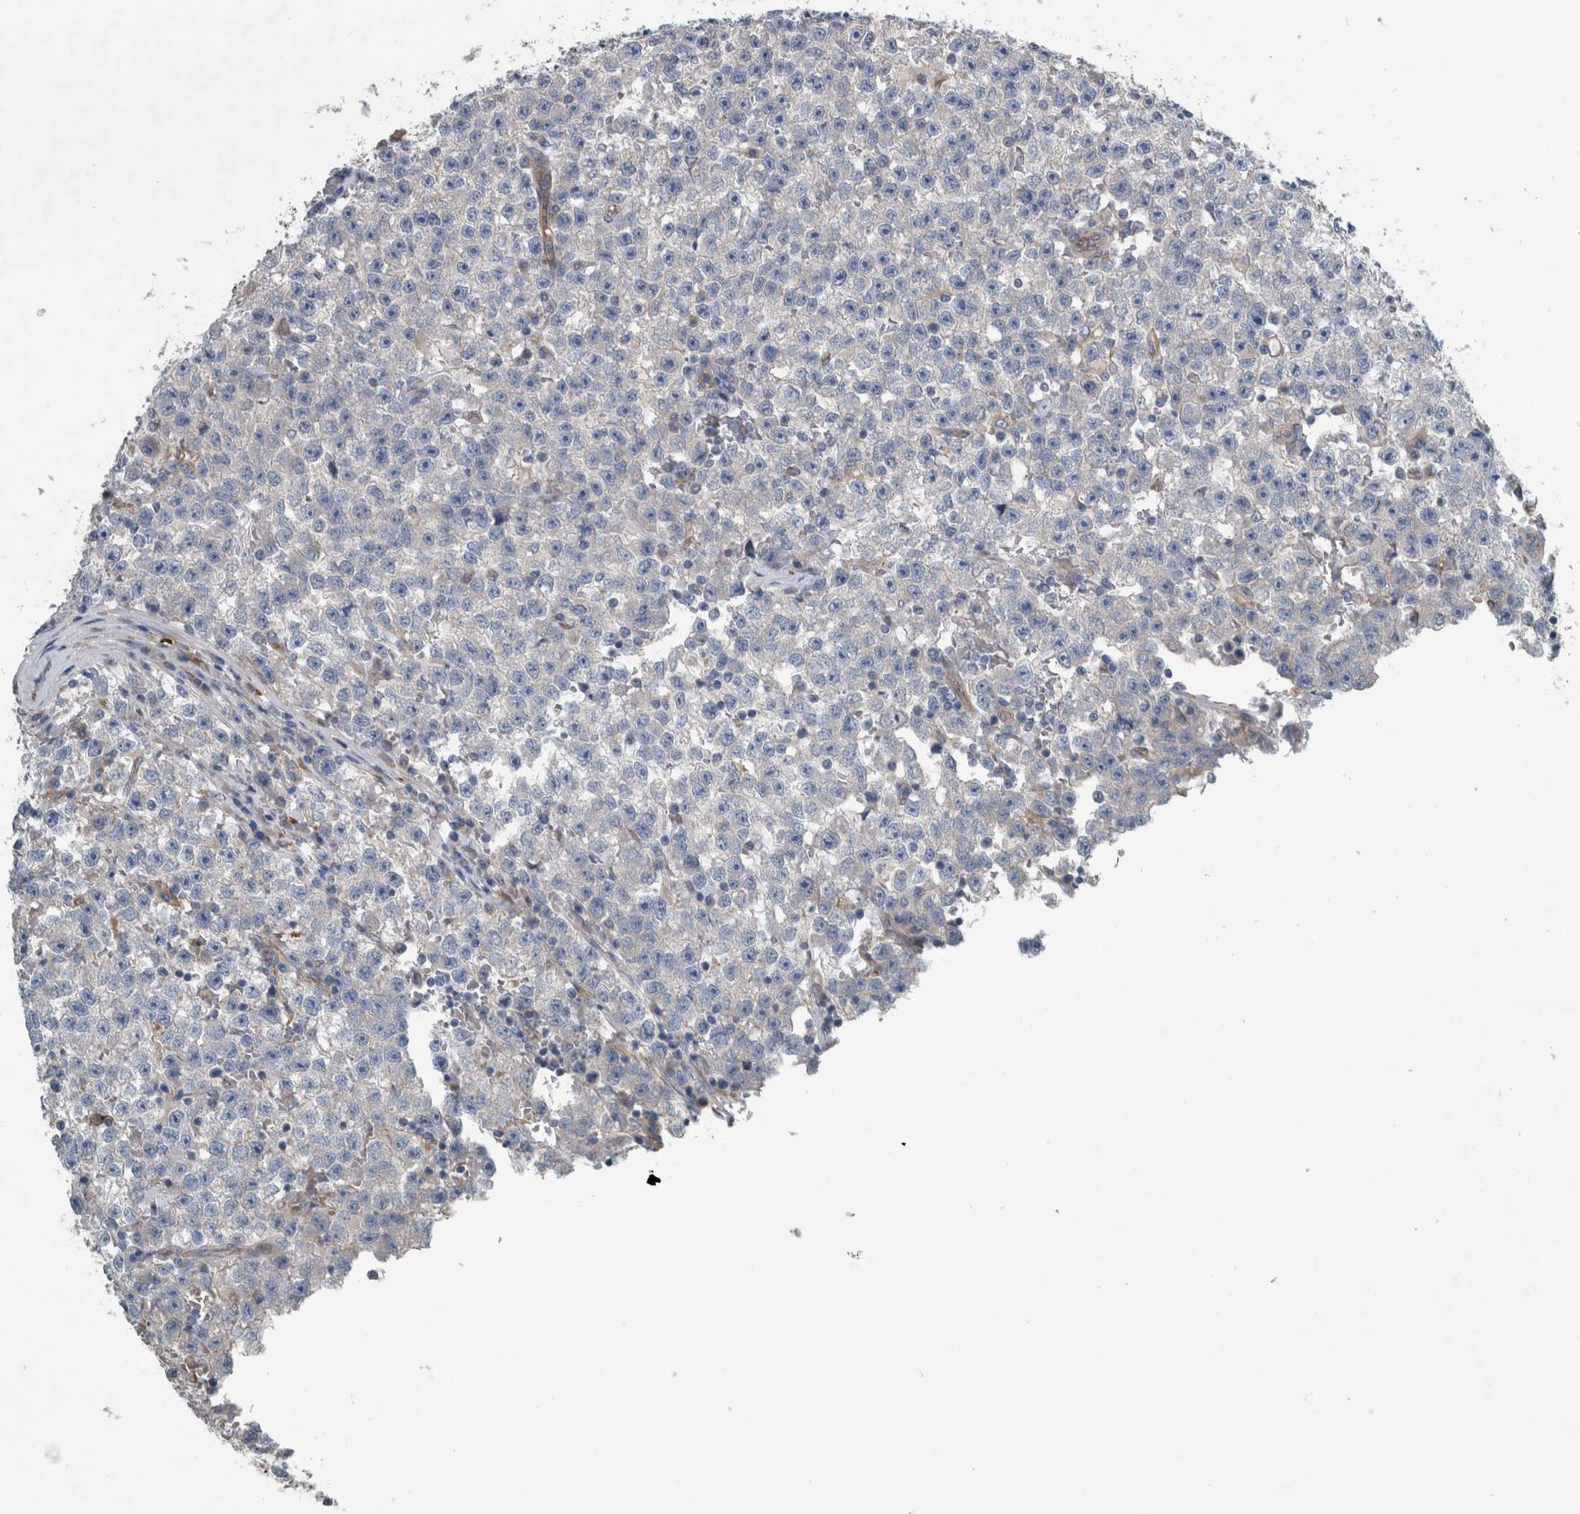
{"staining": {"intensity": "negative", "quantity": "none", "location": "none"}, "tissue": "testis cancer", "cell_type": "Tumor cells", "image_type": "cancer", "snomed": [{"axis": "morphology", "description": "Seminoma, NOS"}, {"axis": "topography", "description": "Testis"}], "caption": "Photomicrograph shows no significant protein positivity in tumor cells of testis cancer (seminoma).", "gene": "GLT8D2", "patient": {"sex": "male", "age": 22}}